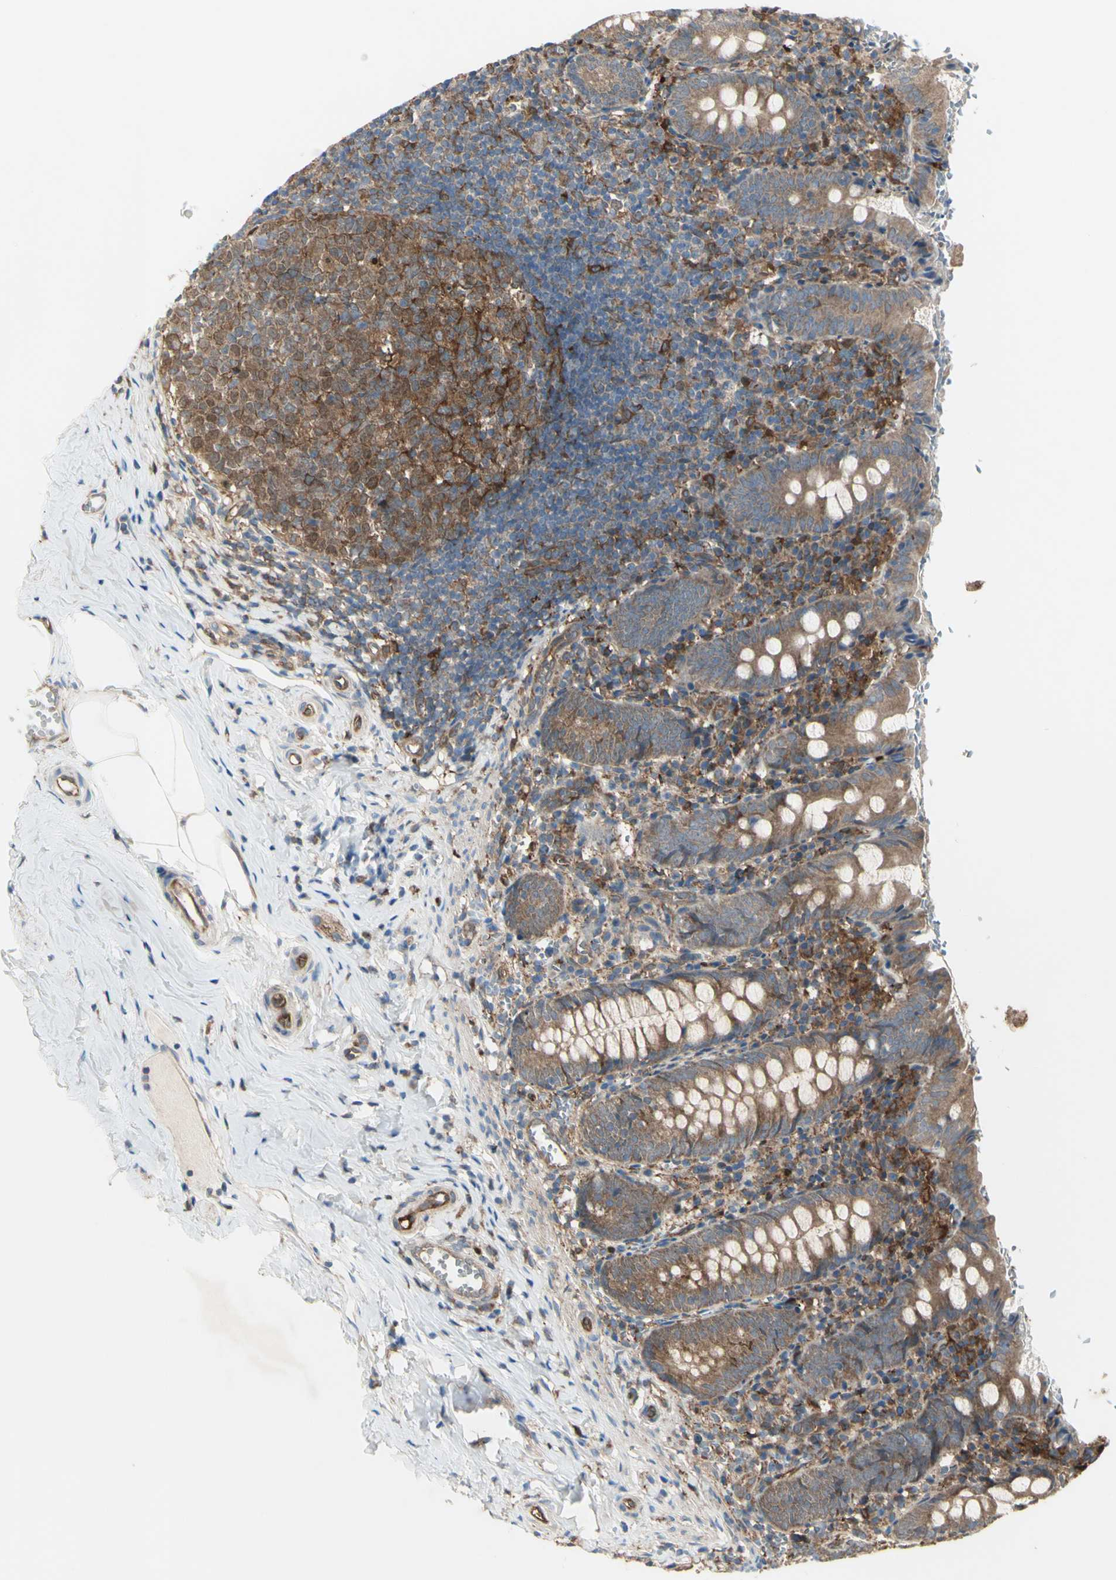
{"staining": {"intensity": "moderate", "quantity": ">75%", "location": "cytoplasmic/membranous"}, "tissue": "appendix", "cell_type": "Glandular cells", "image_type": "normal", "snomed": [{"axis": "morphology", "description": "Normal tissue, NOS"}, {"axis": "topography", "description": "Appendix"}], "caption": "Immunohistochemical staining of unremarkable appendix reveals >75% levels of moderate cytoplasmic/membranous protein expression in approximately >75% of glandular cells.", "gene": "IGSF9B", "patient": {"sex": "female", "age": 10}}